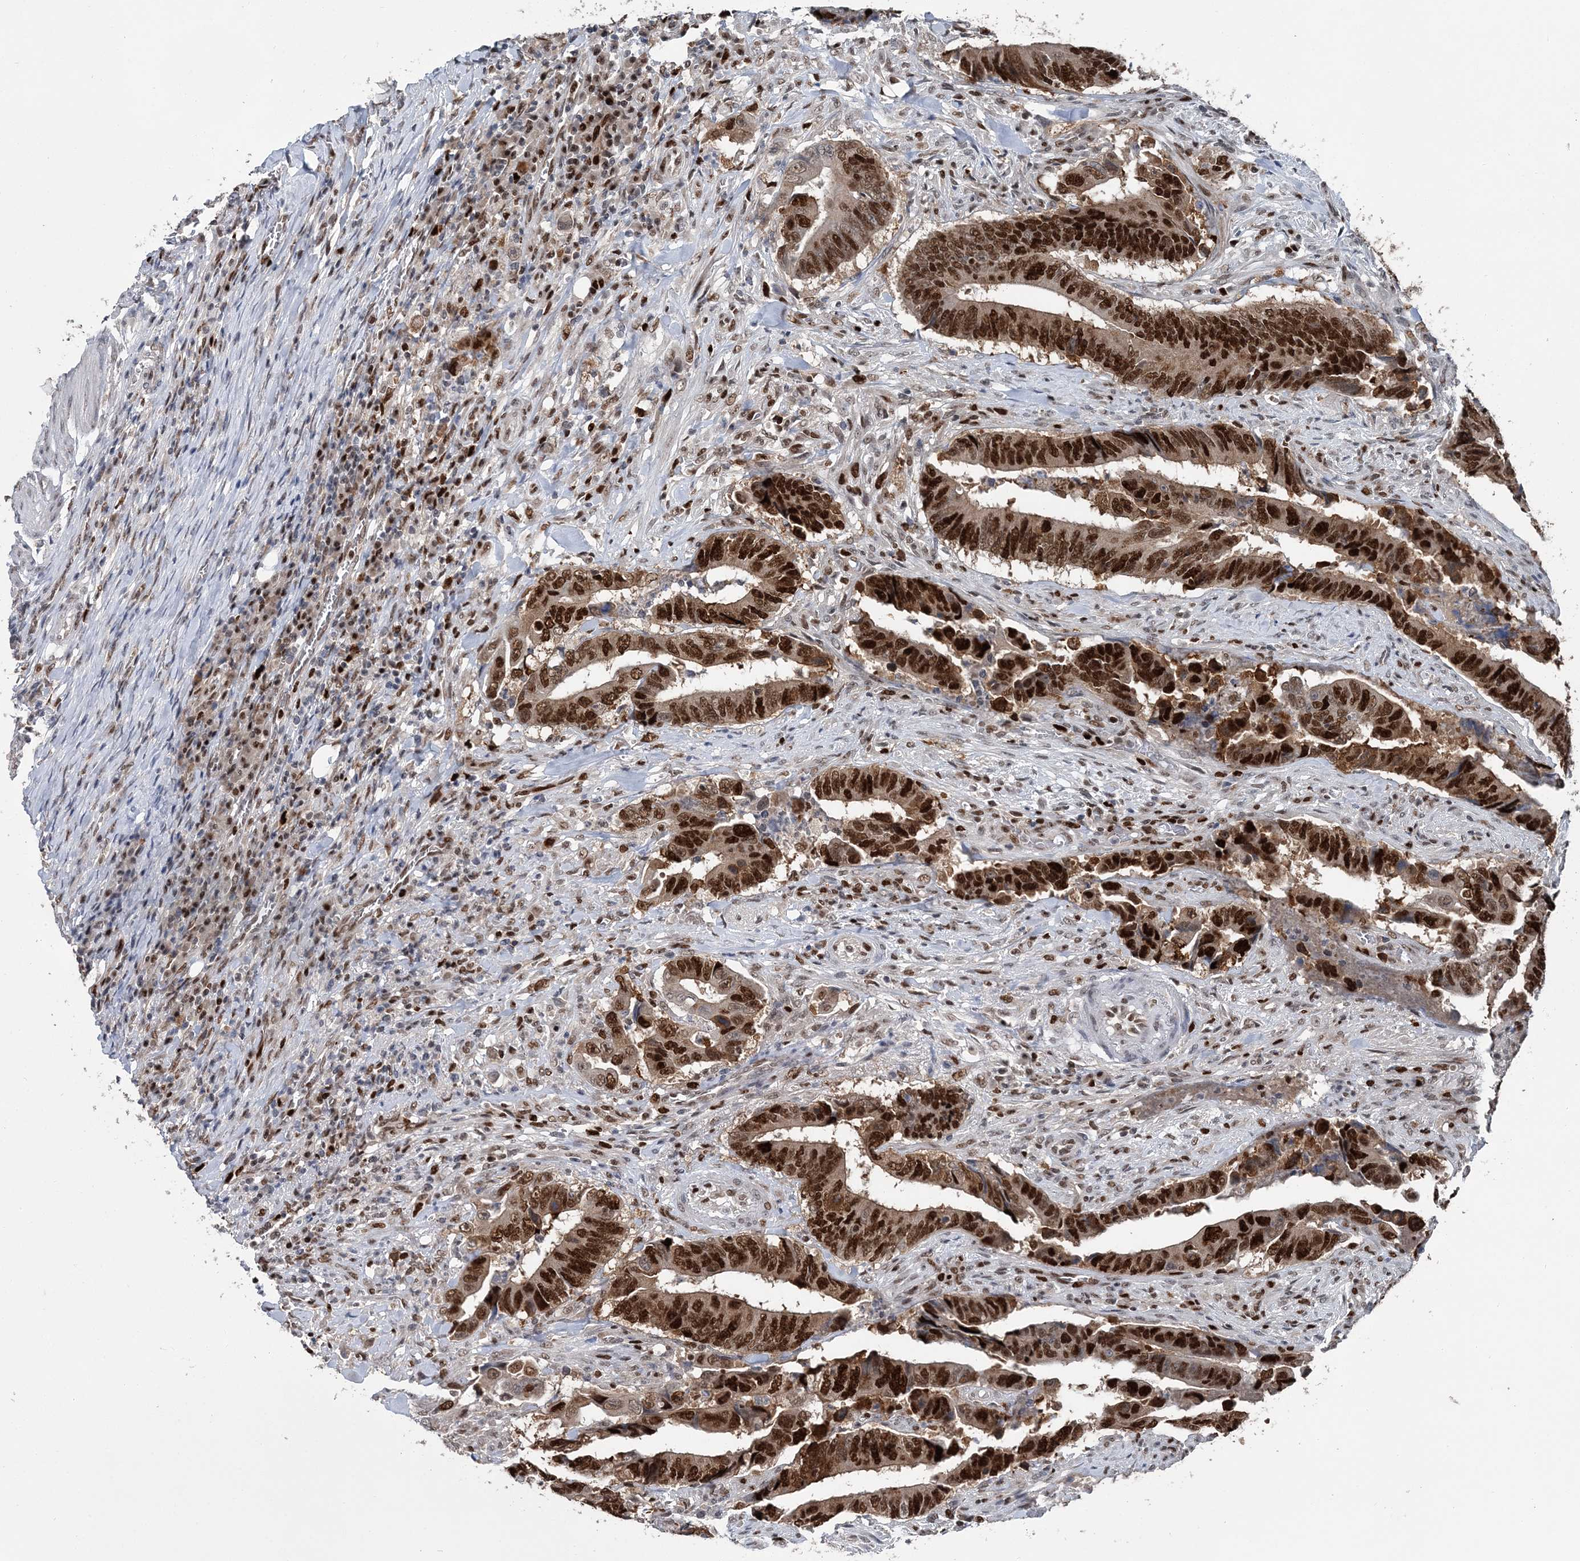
{"staining": {"intensity": "strong", "quantity": ">75%", "location": "nuclear"}, "tissue": "colorectal cancer", "cell_type": "Tumor cells", "image_type": "cancer", "snomed": [{"axis": "morphology", "description": "Normal tissue, NOS"}, {"axis": "morphology", "description": "Adenocarcinoma, NOS"}, {"axis": "topography", "description": "Colon"}], "caption": "Immunohistochemistry of colorectal cancer (adenocarcinoma) shows high levels of strong nuclear positivity in about >75% of tumor cells. (DAB IHC, brown staining for protein, blue staining for nuclei).", "gene": "HAT1", "patient": {"sex": "male", "age": 56}}